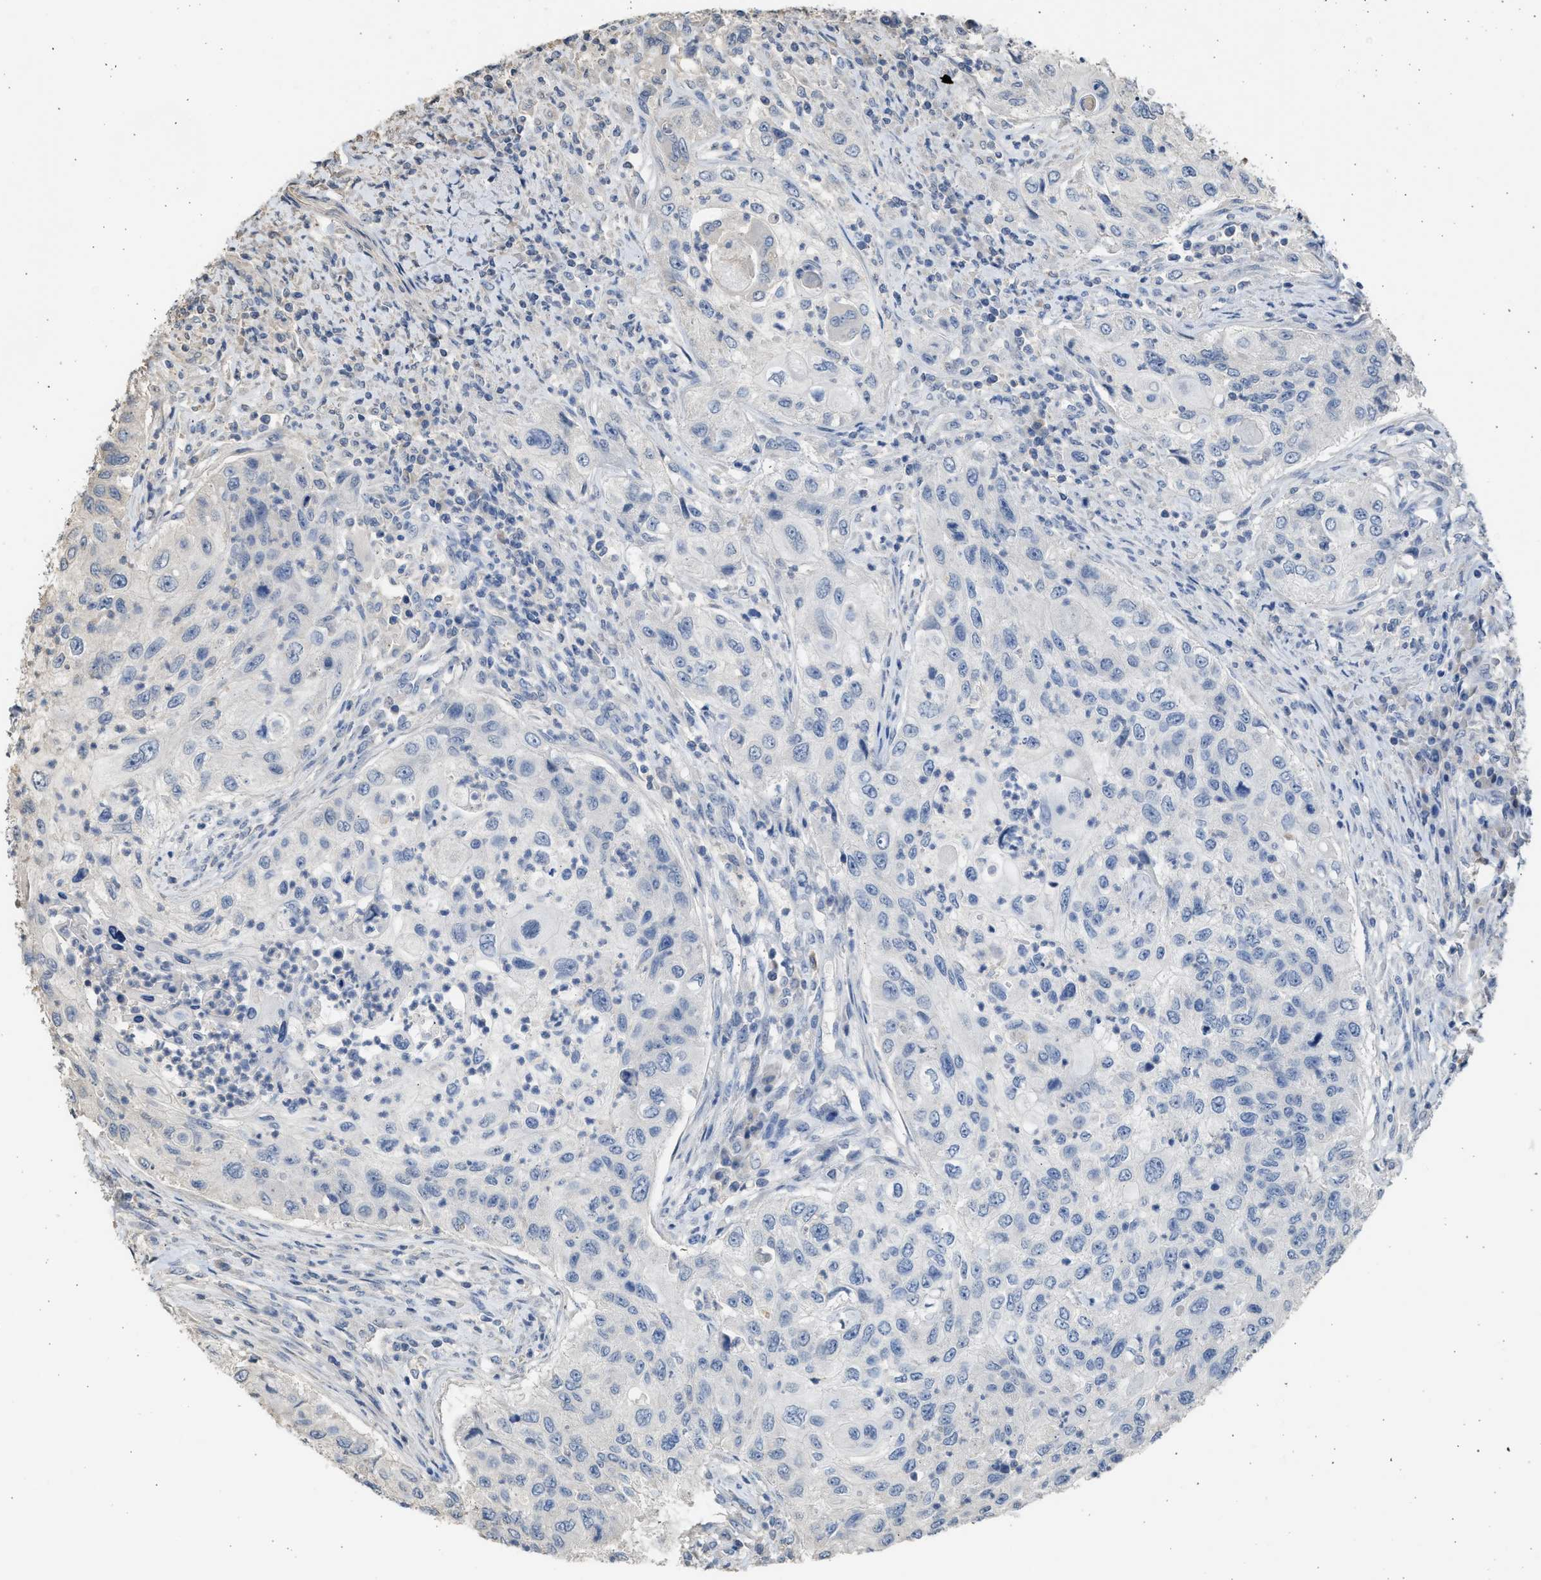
{"staining": {"intensity": "negative", "quantity": "none", "location": "none"}, "tissue": "urothelial cancer", "cell_type": "Tumor cells", "image_type": "cancer", "snomed": [{"axis": "morphology", "description": "Urothelial carcinoma, High grade"}, {"axis": "topography", "description": "Urinary bladder"}], "caption": "There is no significant staining in tumor cells of urothelial cancer. Brightfield microscopy of immunohistochemistry (IHC) stained with DAB (brown) and hematoxylin (blue), captured at high magnification.", "gene": "SULT2A1", "patient": {"sex": "female", "age": 60}}